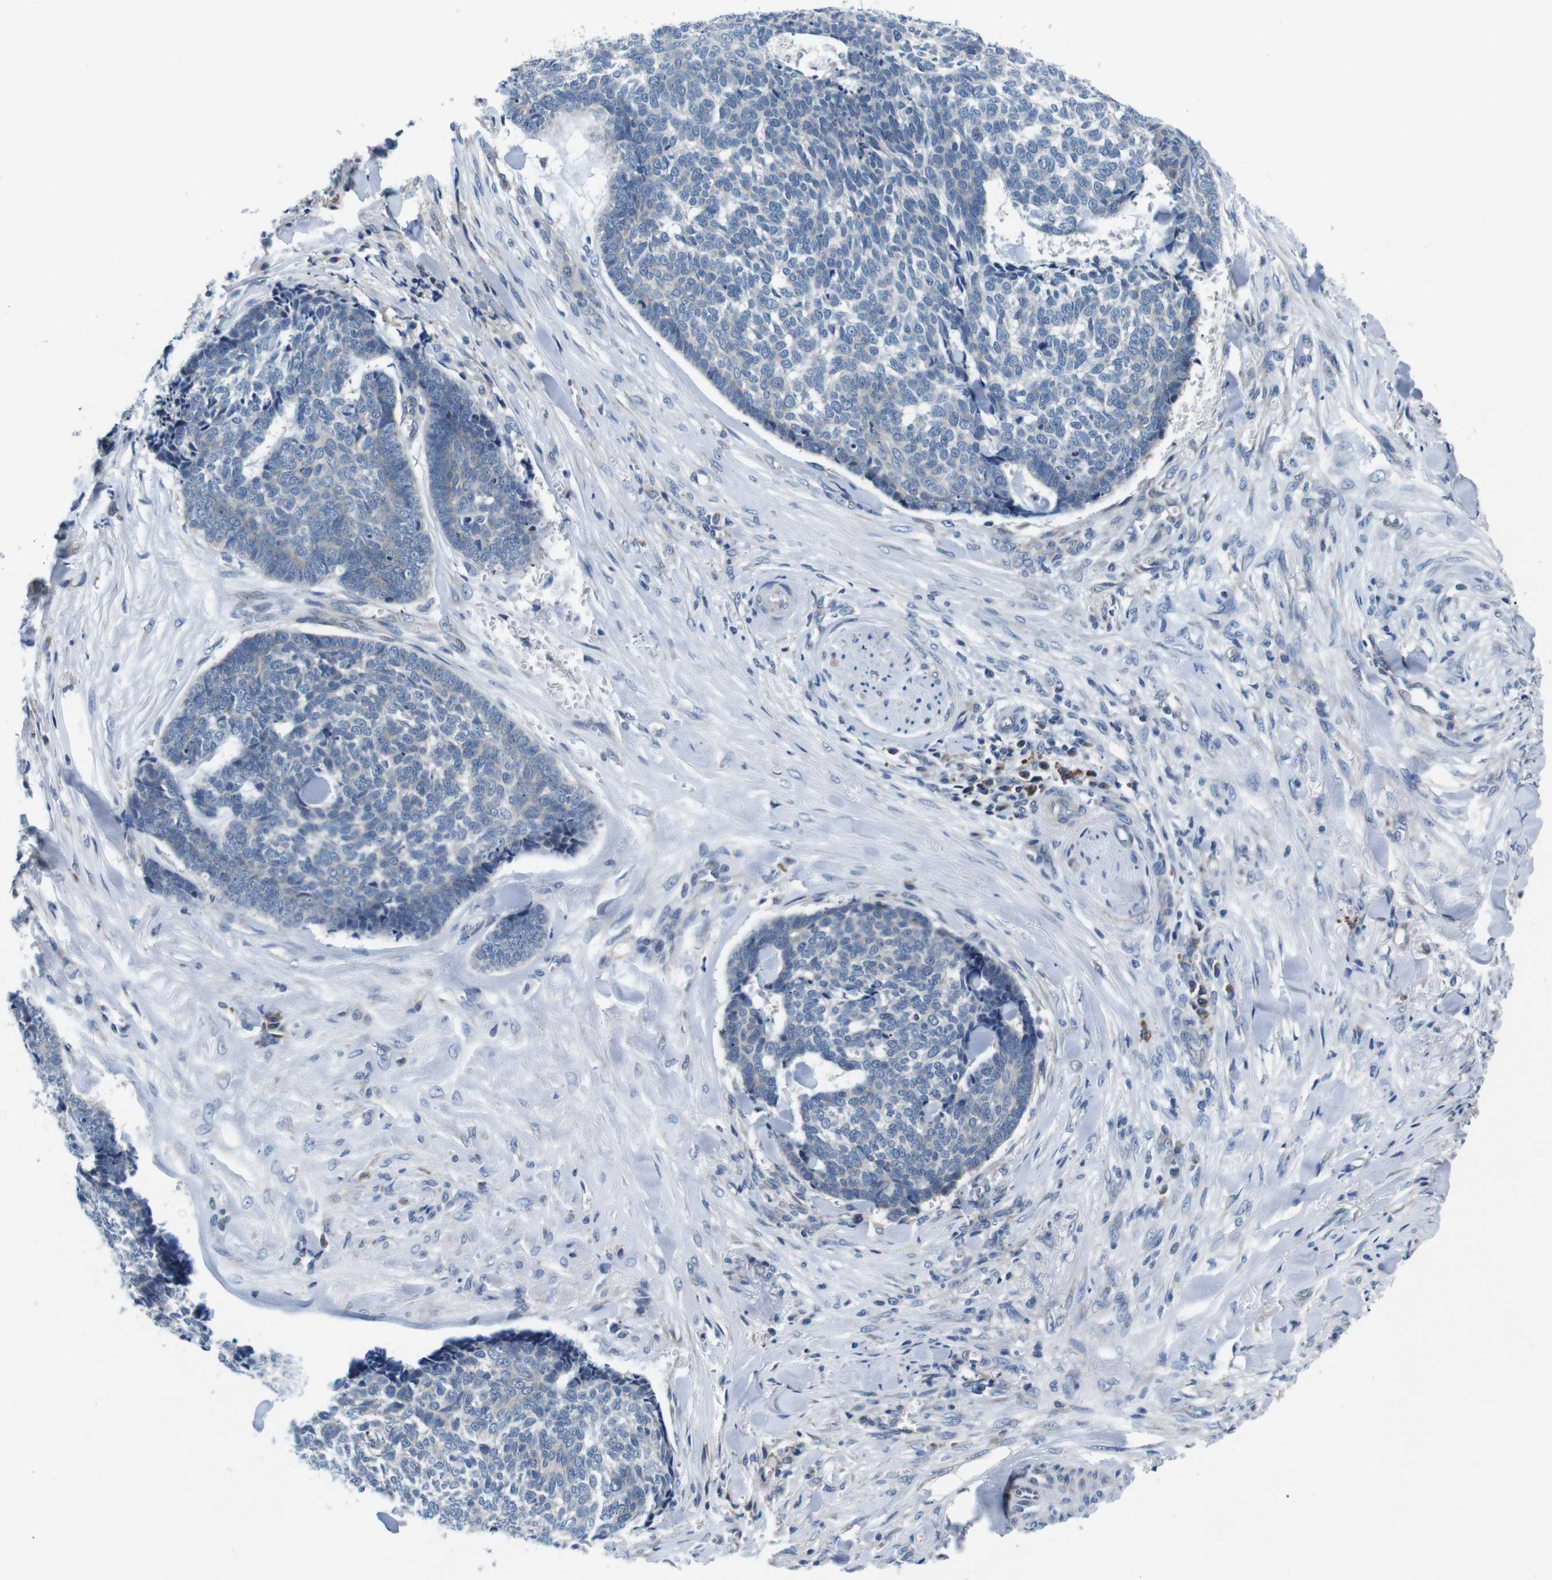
{"staining": {"intensity": "weak", "quantity": "<25%", "location": "cytoplasmic/membranous"}, "tissue": "skin cancer", "cell_type": "Tumor cells", "image_type": "cancer", "snomed": [{"axis": "morphology", "description": "Basal cell carcinoma"}, {"axis": "topography", "description": "Skin"}], "caption": "Tumor cells show no significant protein positivity in skin cancer.", "gene": "JAK1", "patient": {"sex": "male", "age": 84}}